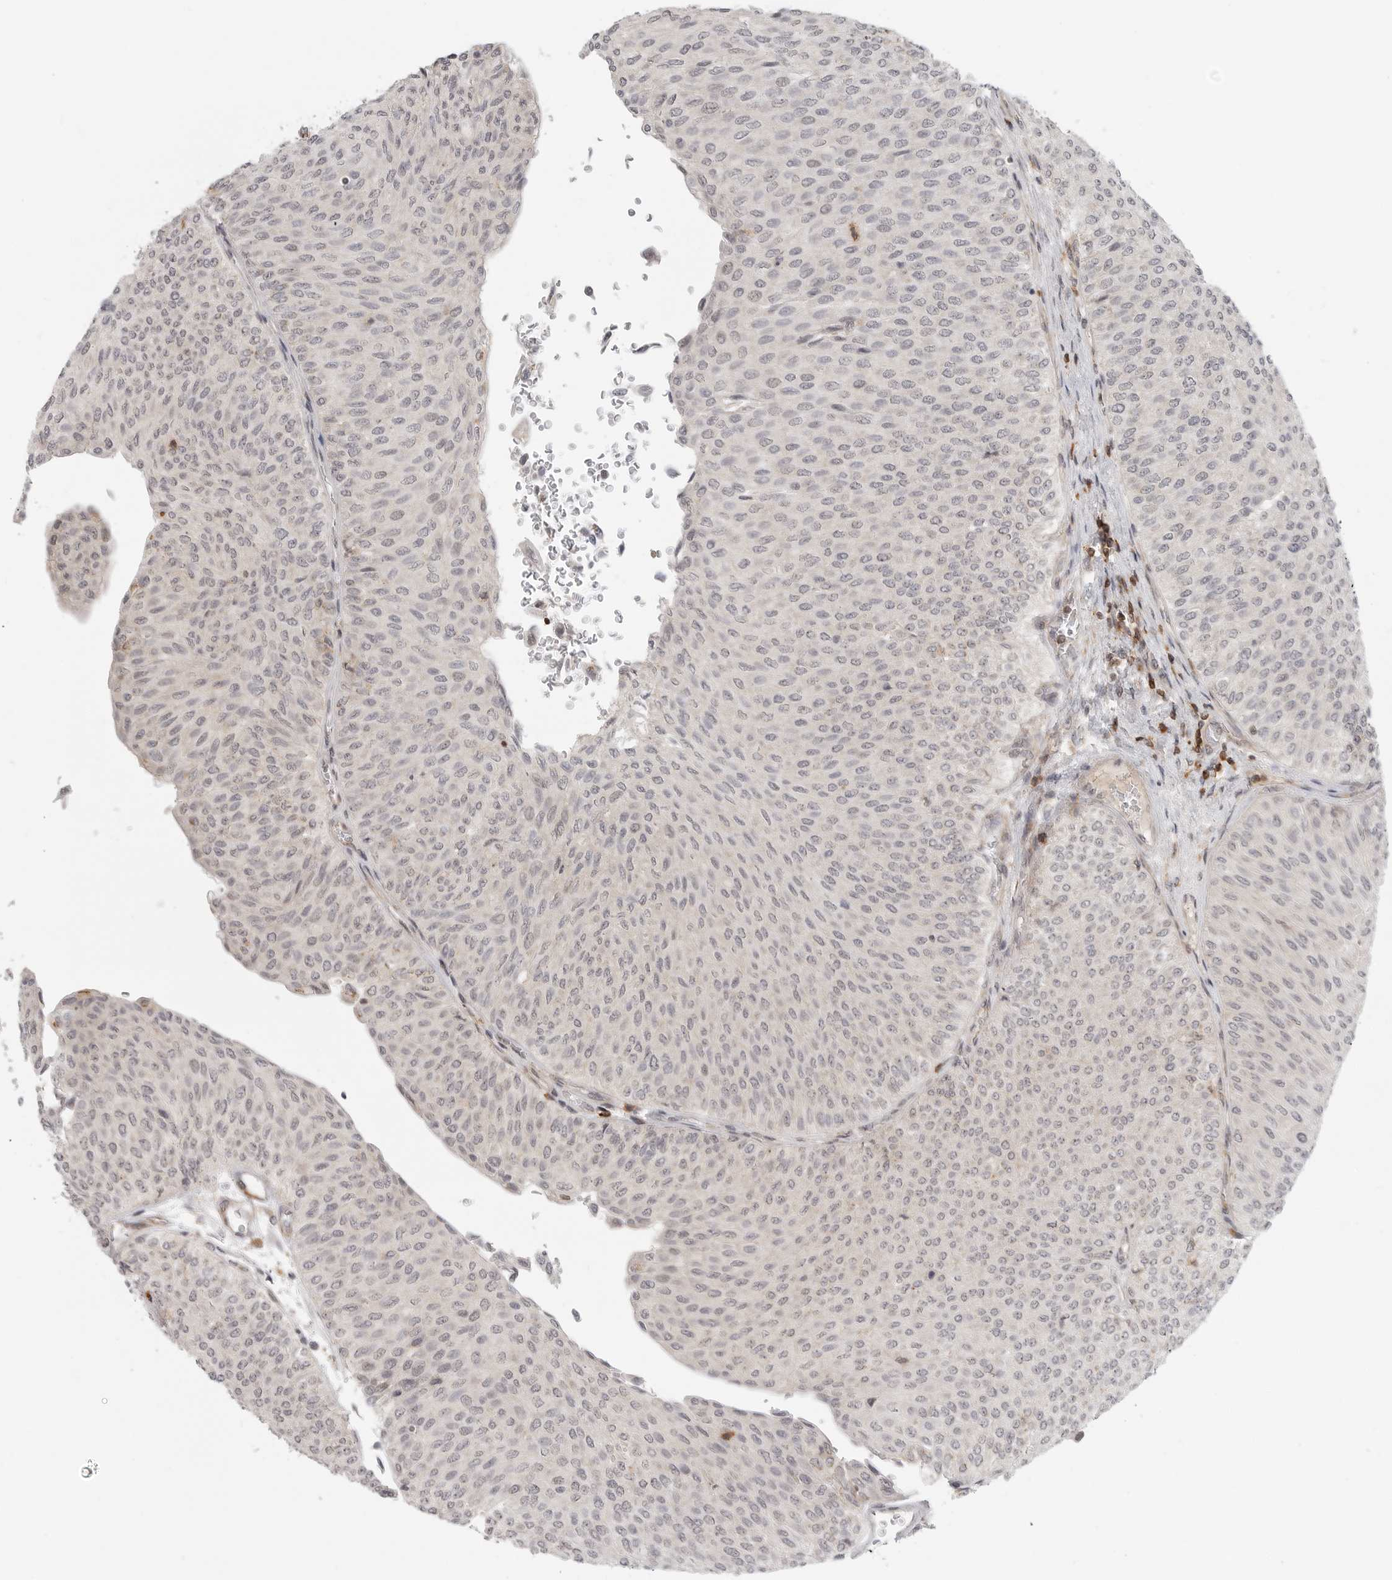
{"staining": {"intensity": "negative", "quantity": "none", "location": "none"}, "tissue": "urothelial cancer", "cell_type": "Tumor cells", "image_type": "cancer", "snomed": [{"axis": "morphology", "description": "Urothelial carcinoma, Low grade"}, {"axis": "topography", "description": "Urinary bladder"}], "caption": "Urothelial cancer was stained to show a protein in brown. There is no significant staining in tumor cells. The staining was performed using DAB to visualize the protein expression in brown, while the nuclei were stained in blue with hematoxylin (Magnification: 20x).", "gene": "SH3KBP1", "patient": {"sex": "male", "age": 78}}